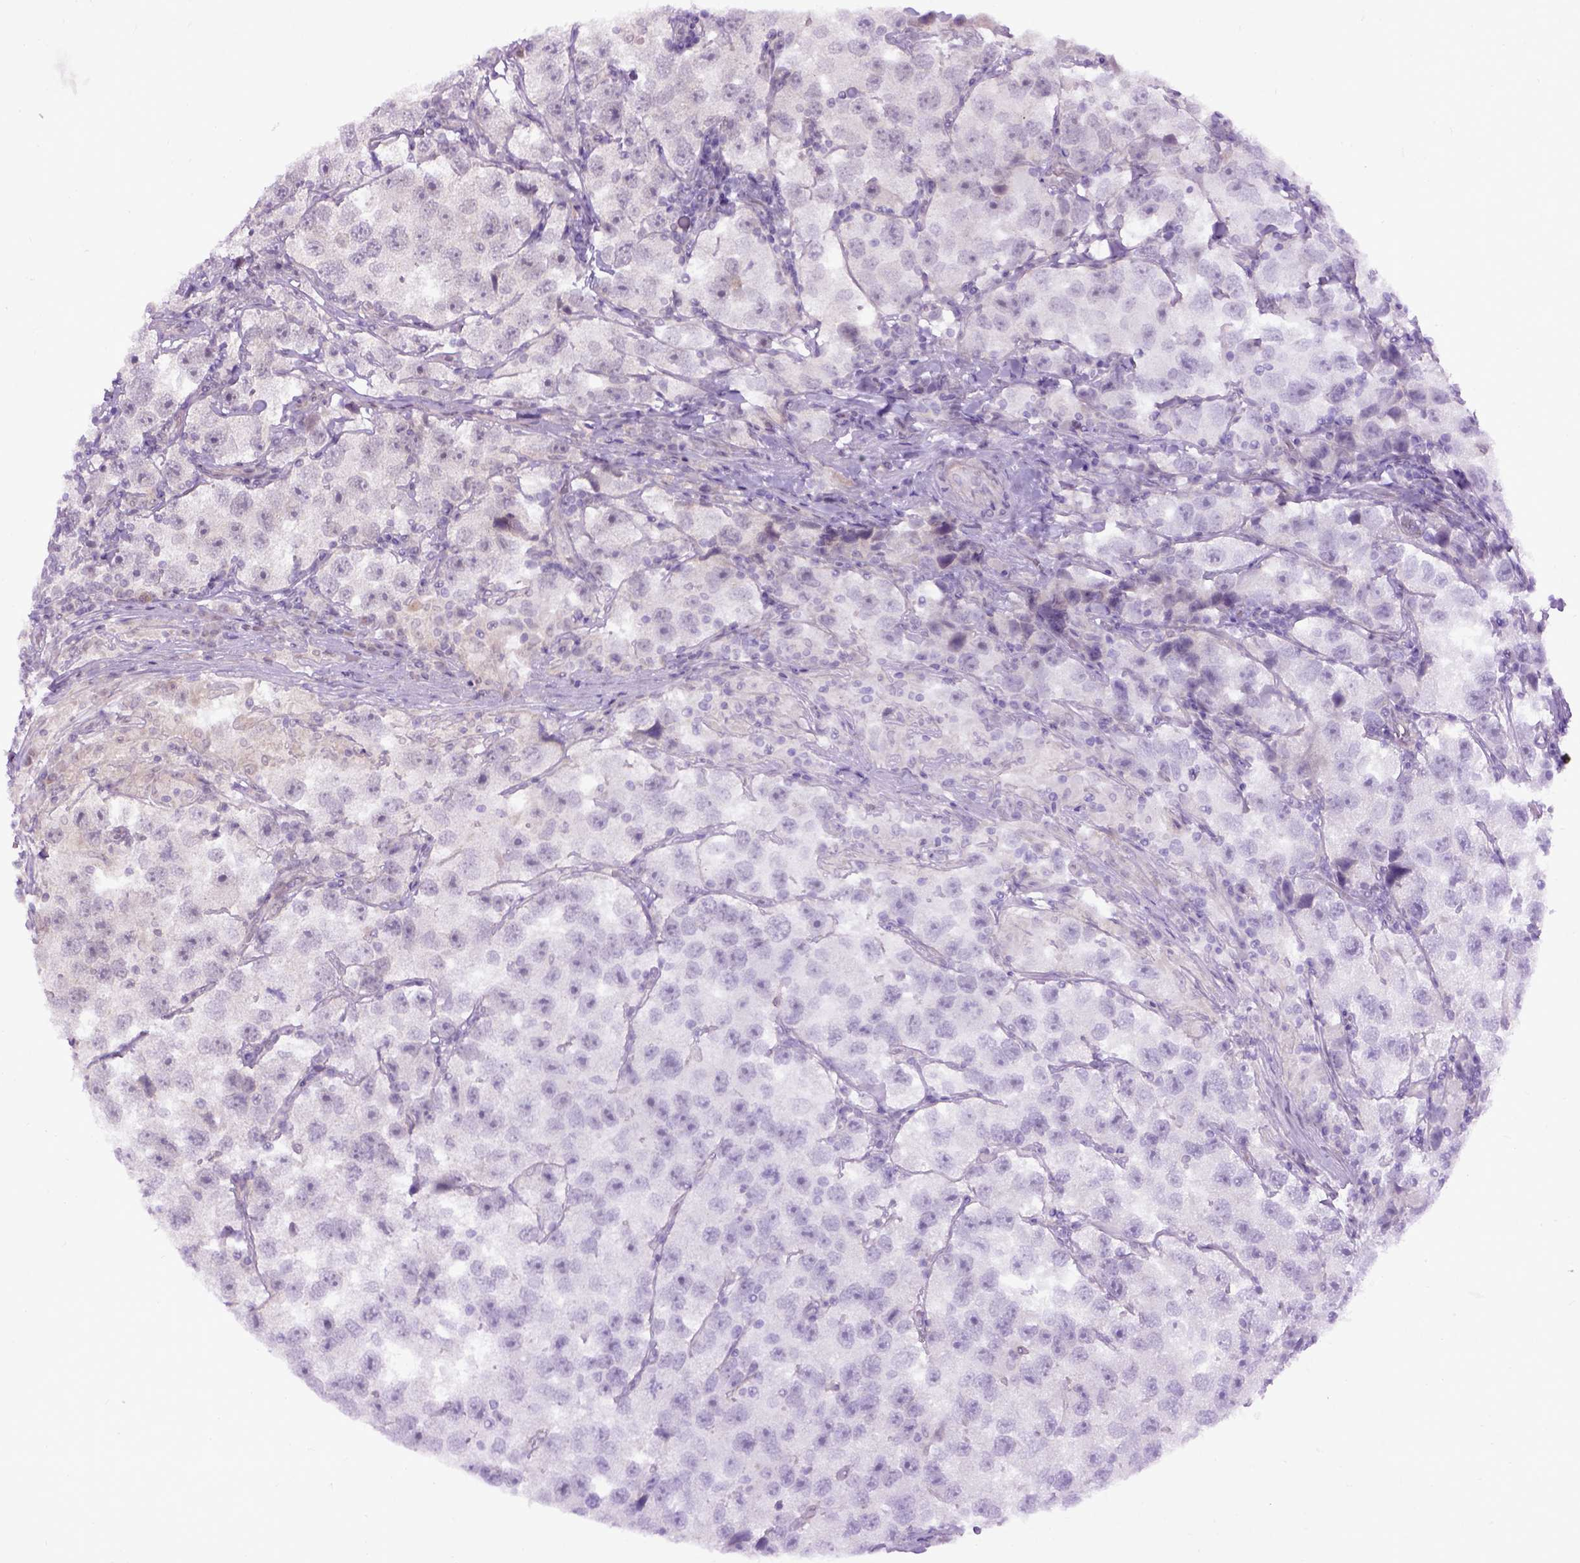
{"staining": {"intensity": "negative", "quantity": "none", "location": "none"}, "tissue": "testis cancer", "cell_type": "Tumor cells", "image_type": "cancer", "snomed": [{"axis": "morphology", "description": "Seminoma, NOS"}, {"axis": "topography", "description": "Testis"}], "caption": "Tumor cells are negative for protein expression in human testis cancer (seminoma).", "gene": "EMILIN3", "patient": {"sex": "male", "age": 26}}